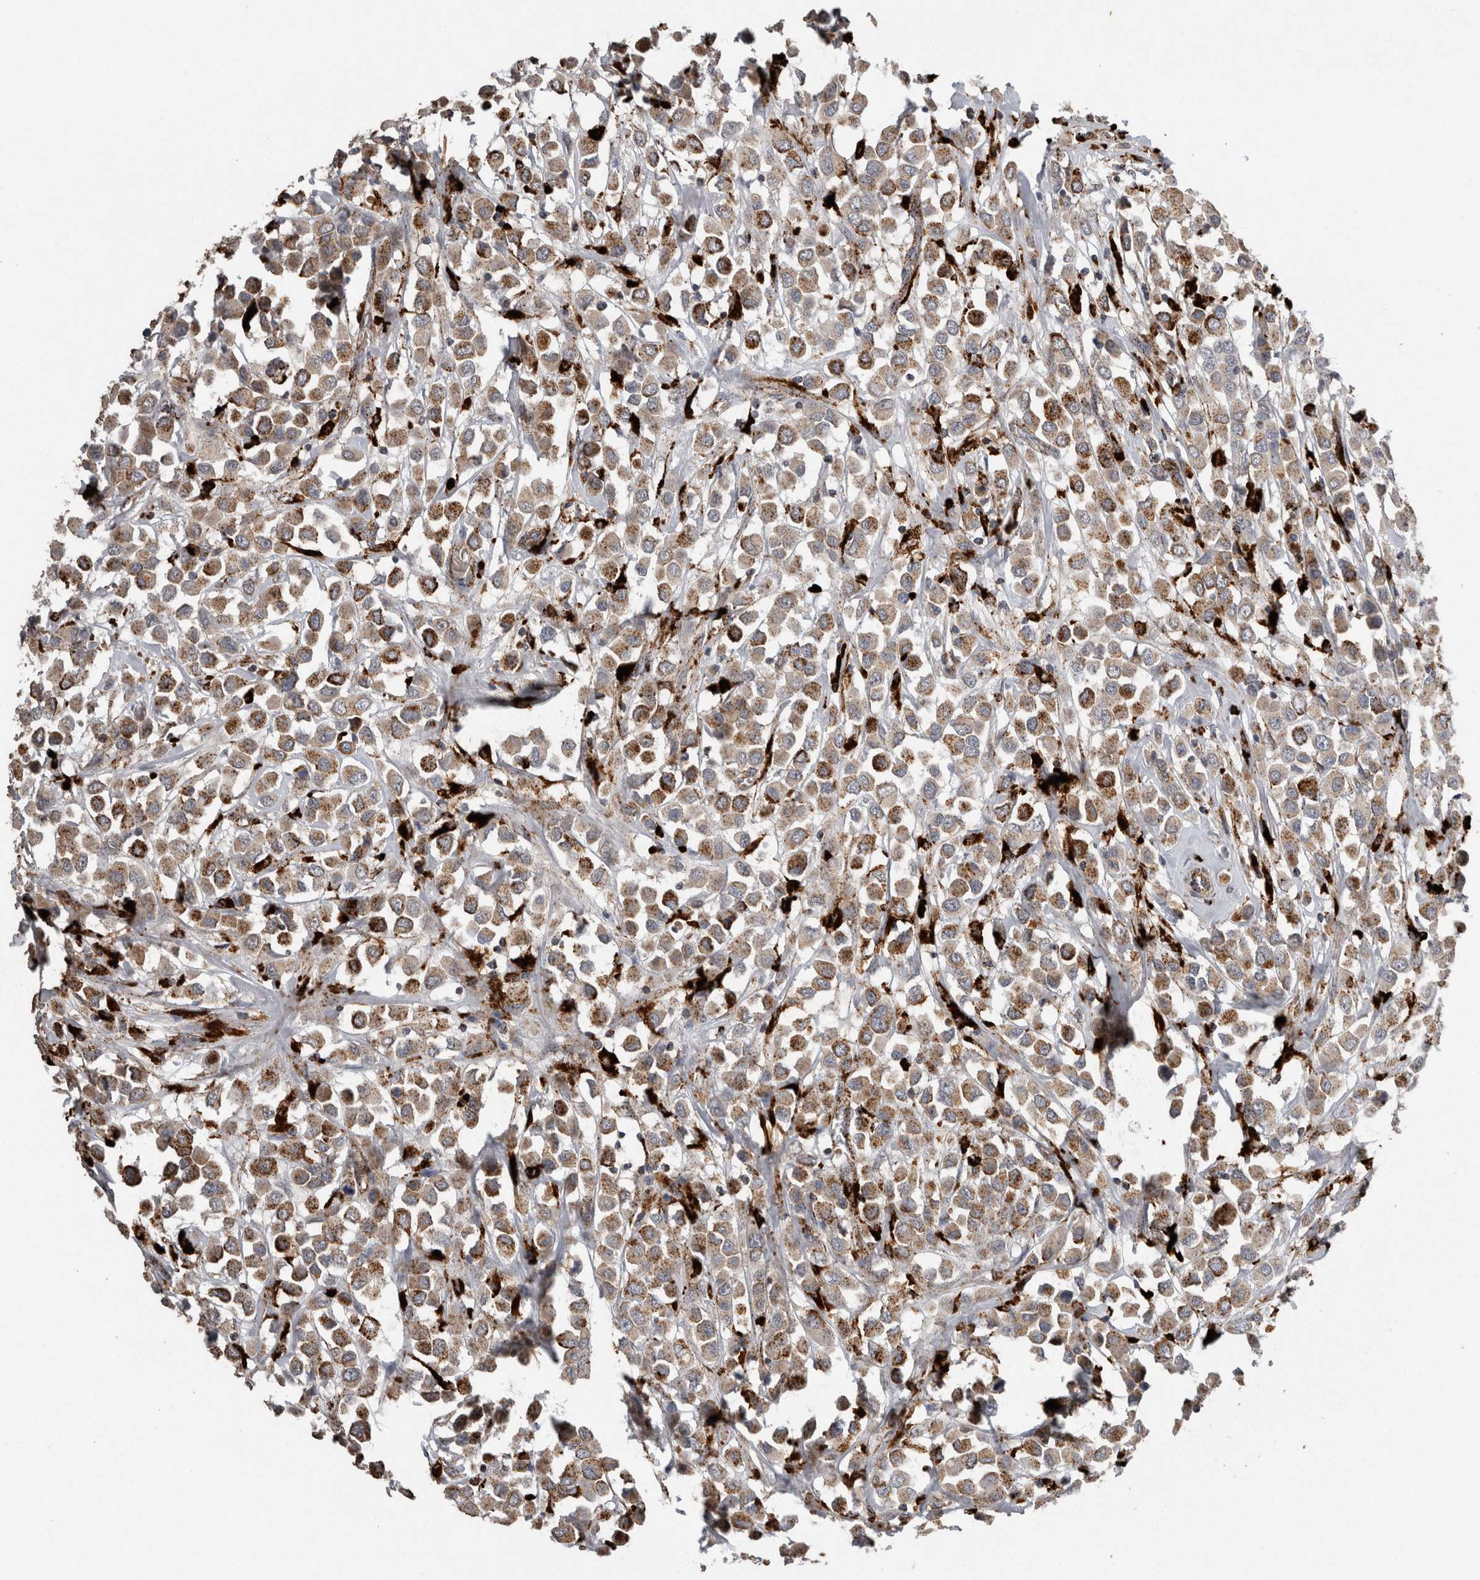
{"staining": {"intensity": "moderate", "quantity": ">75%", "location": "cytoplasmic/membranous"}, "tissue": "breast cancer", "cell_type": "Tumor cells", "image_type": "cancer", "snomed": [{"axis": "morphology", "description": "Duct carcinoma"}, {"axis": "topography", "description": "Breast"}], "caption": "Protein staining shows moderate cytoplasmic/membranous positivity in approximately >75% of tumor cells in breast intraductal carcinoma.", "gene": "CTSZ", "patient": {"sex": "female", "age": 61}}